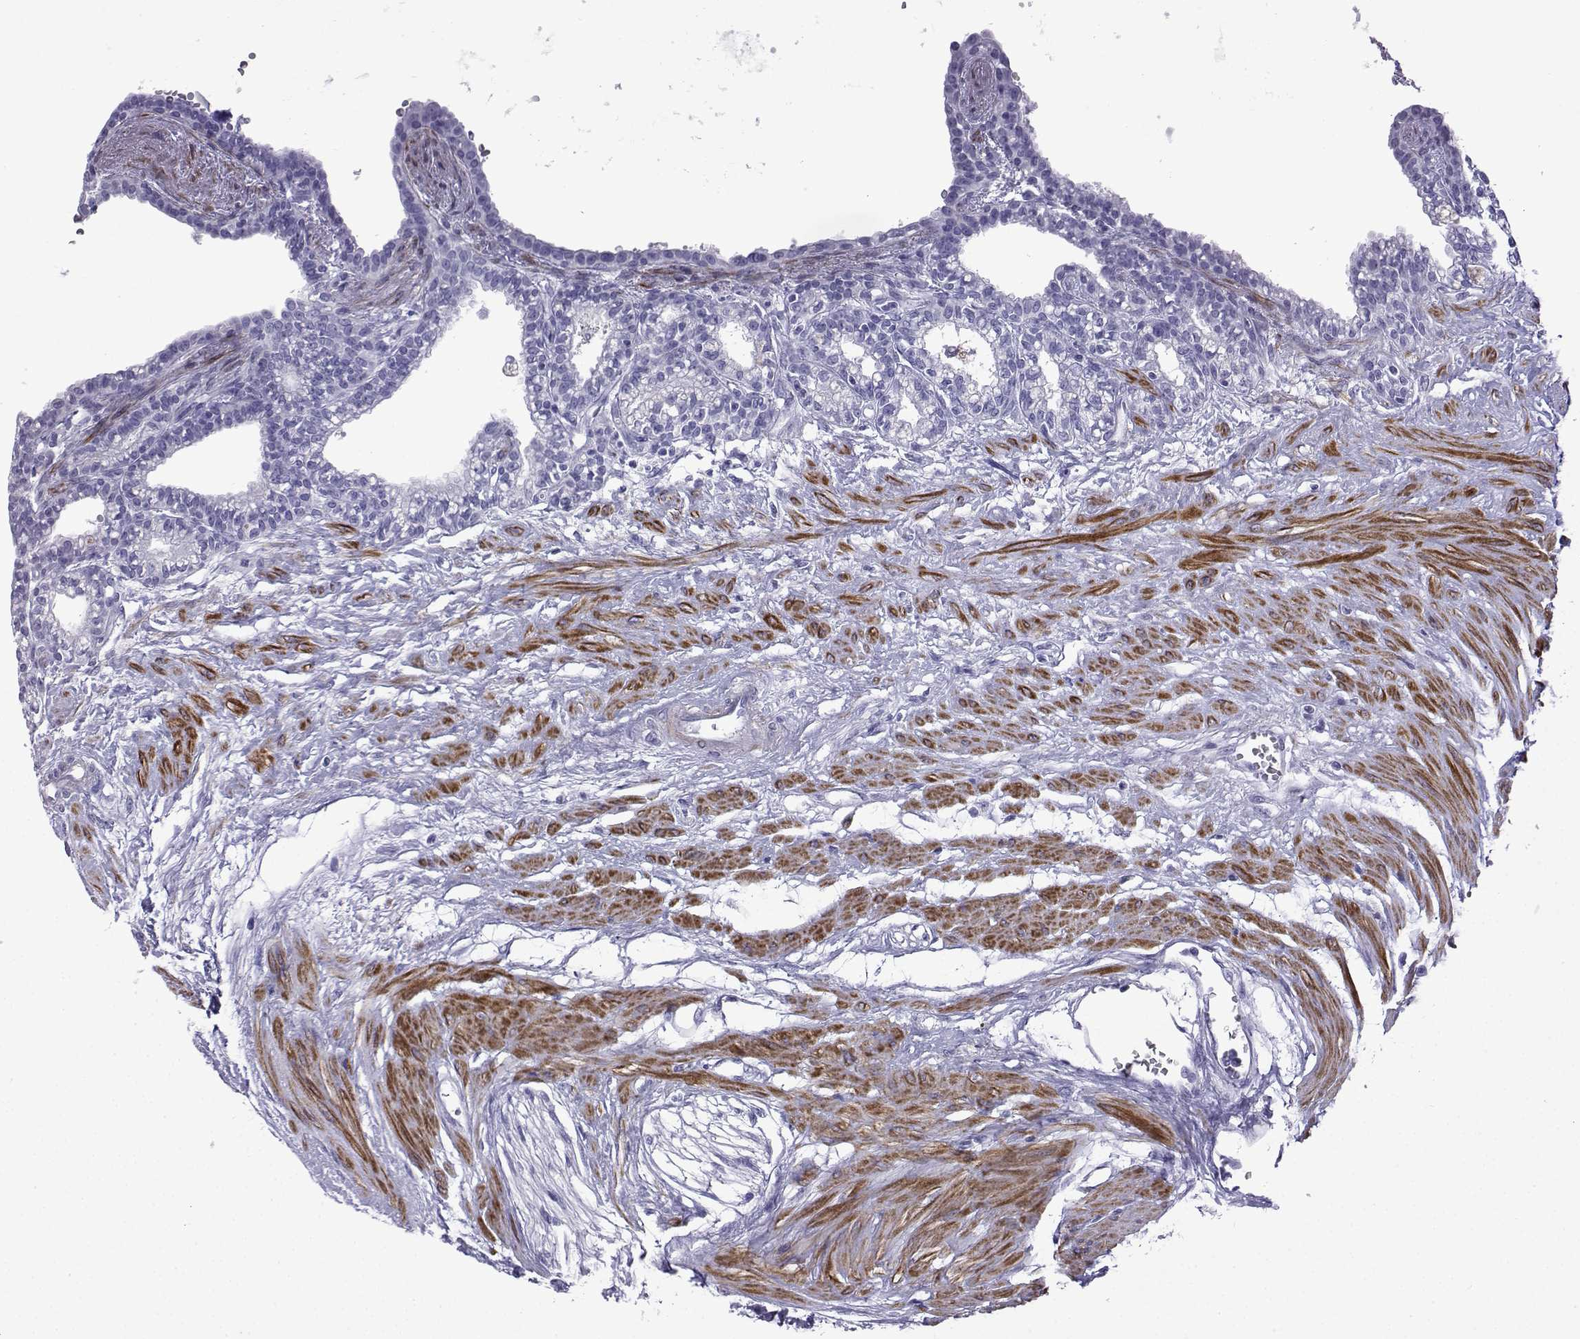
{"staining": {"intensity": "negative", "quantity": "none", "location": "none"}, "tissue": "seminal vesicle", "cell_type": "Glandular cells", "image_type": "normal", "snomed": [{"axis": "morphology", "description": "Normal tissue, NOS"}, {"axis": "morphology", "description": "Urothelial carcinoma, NOS"}, {"axis": "topography", "description": "Urinary bladder"}, {"axis": "topography", "description": "Seminal veicle"}], "caption": "A micrograph of seminal vesicle stained for a protein exhibits no brown staining in glandular cells.", "gene": "KCNF1", "patient": {"sex": "male", "age": 76}}